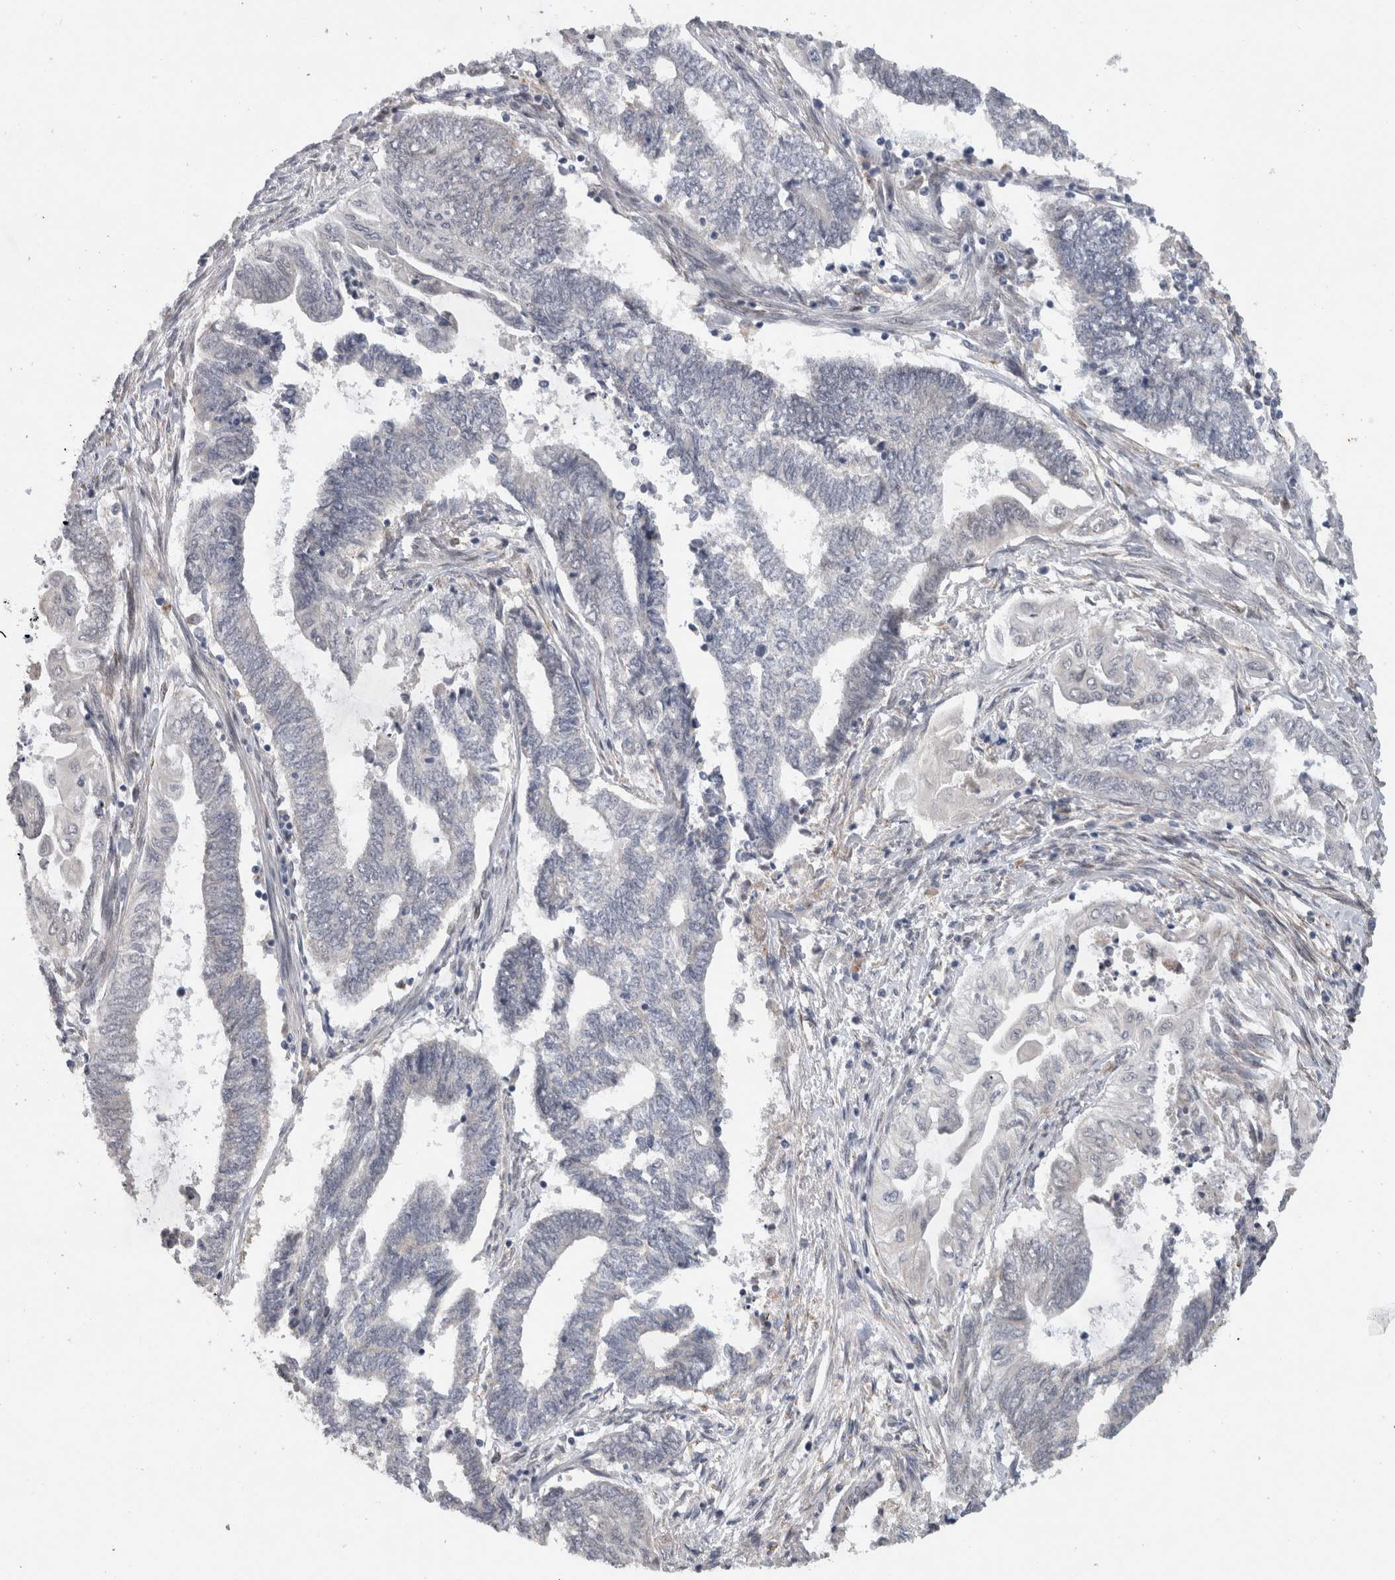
{"staining": {"intensity": "negative", "quantity": "none", "location": "none"}, "tissue": "endometrial cancer", "cell_type": "Tumor cells", "image_type": "cancer", "snomed": [{"axis": "morphology", "description": "Adenocarcinoma, NOS"}, {"axis": "topography", "description": "Uterus"}, {"axis": "topography", "description": "Endometrium"}], "caption": "Tumor cells are negative for brown protein staining in endometrial adenocarcinoma. (Brightfield microscopy of DAB immunohistochemistry (IHC) at high magnification).", "gene": "PRXL2A", "patient": {"sex": "female", "age": 70}}